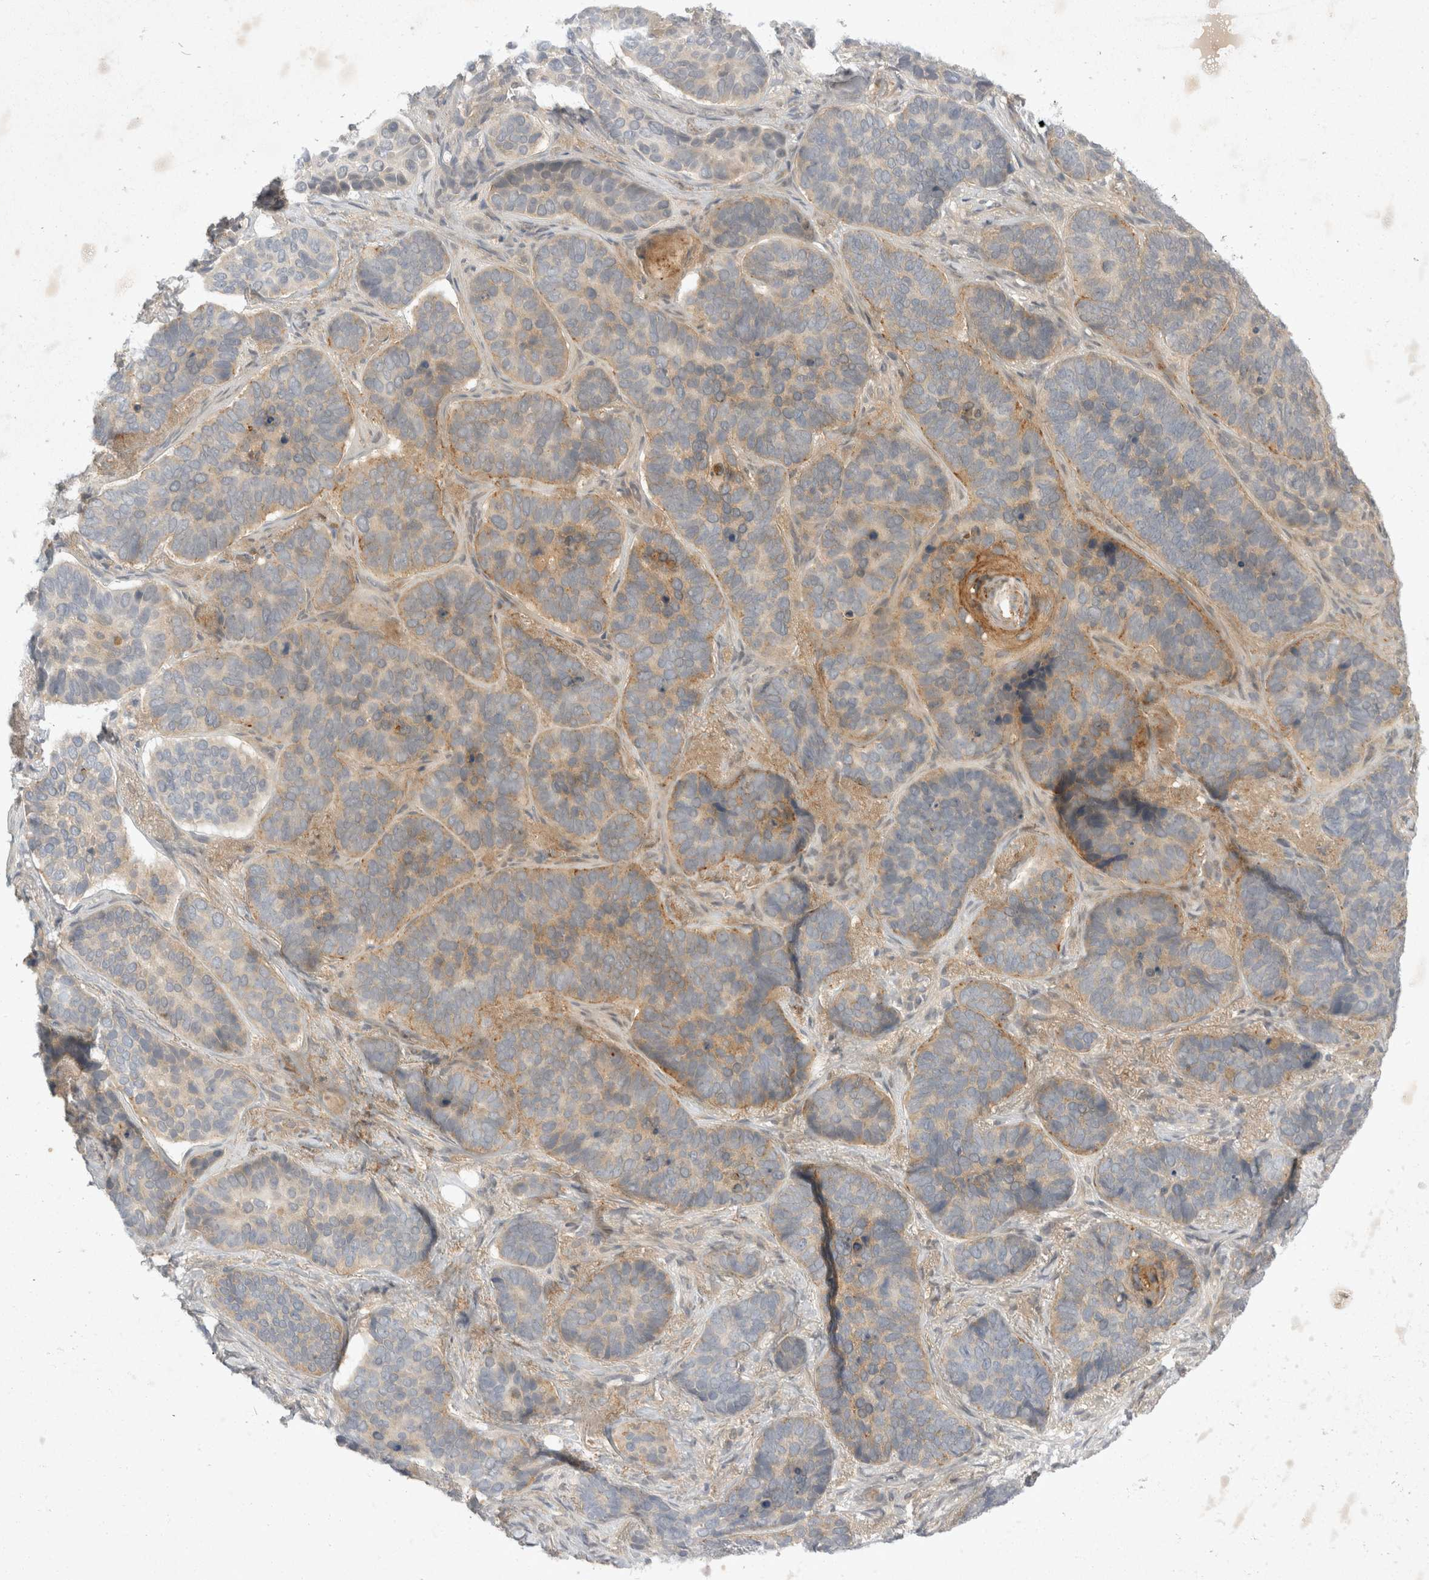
{"staining": {"intensity": "moderate", "quantity": "<25%", "location": "cytoplasmic/membranous"}, "tissue": "skin cancer", "cell_type": "Tumor cells", "image_type": "cancer", "snomed": [{"axis": "morphology", "description": "Basal cell carcinoma"}, {"axis": "topography", "description": "Skin"}], "caption": "A brown stain shows moderate cytoplasmic/membranous positivity of a protein in human basal cell carcinoma (skin) tumor cells.", "gene": "TOM1L2", "patient": {"sex": "male", "age": 62}}